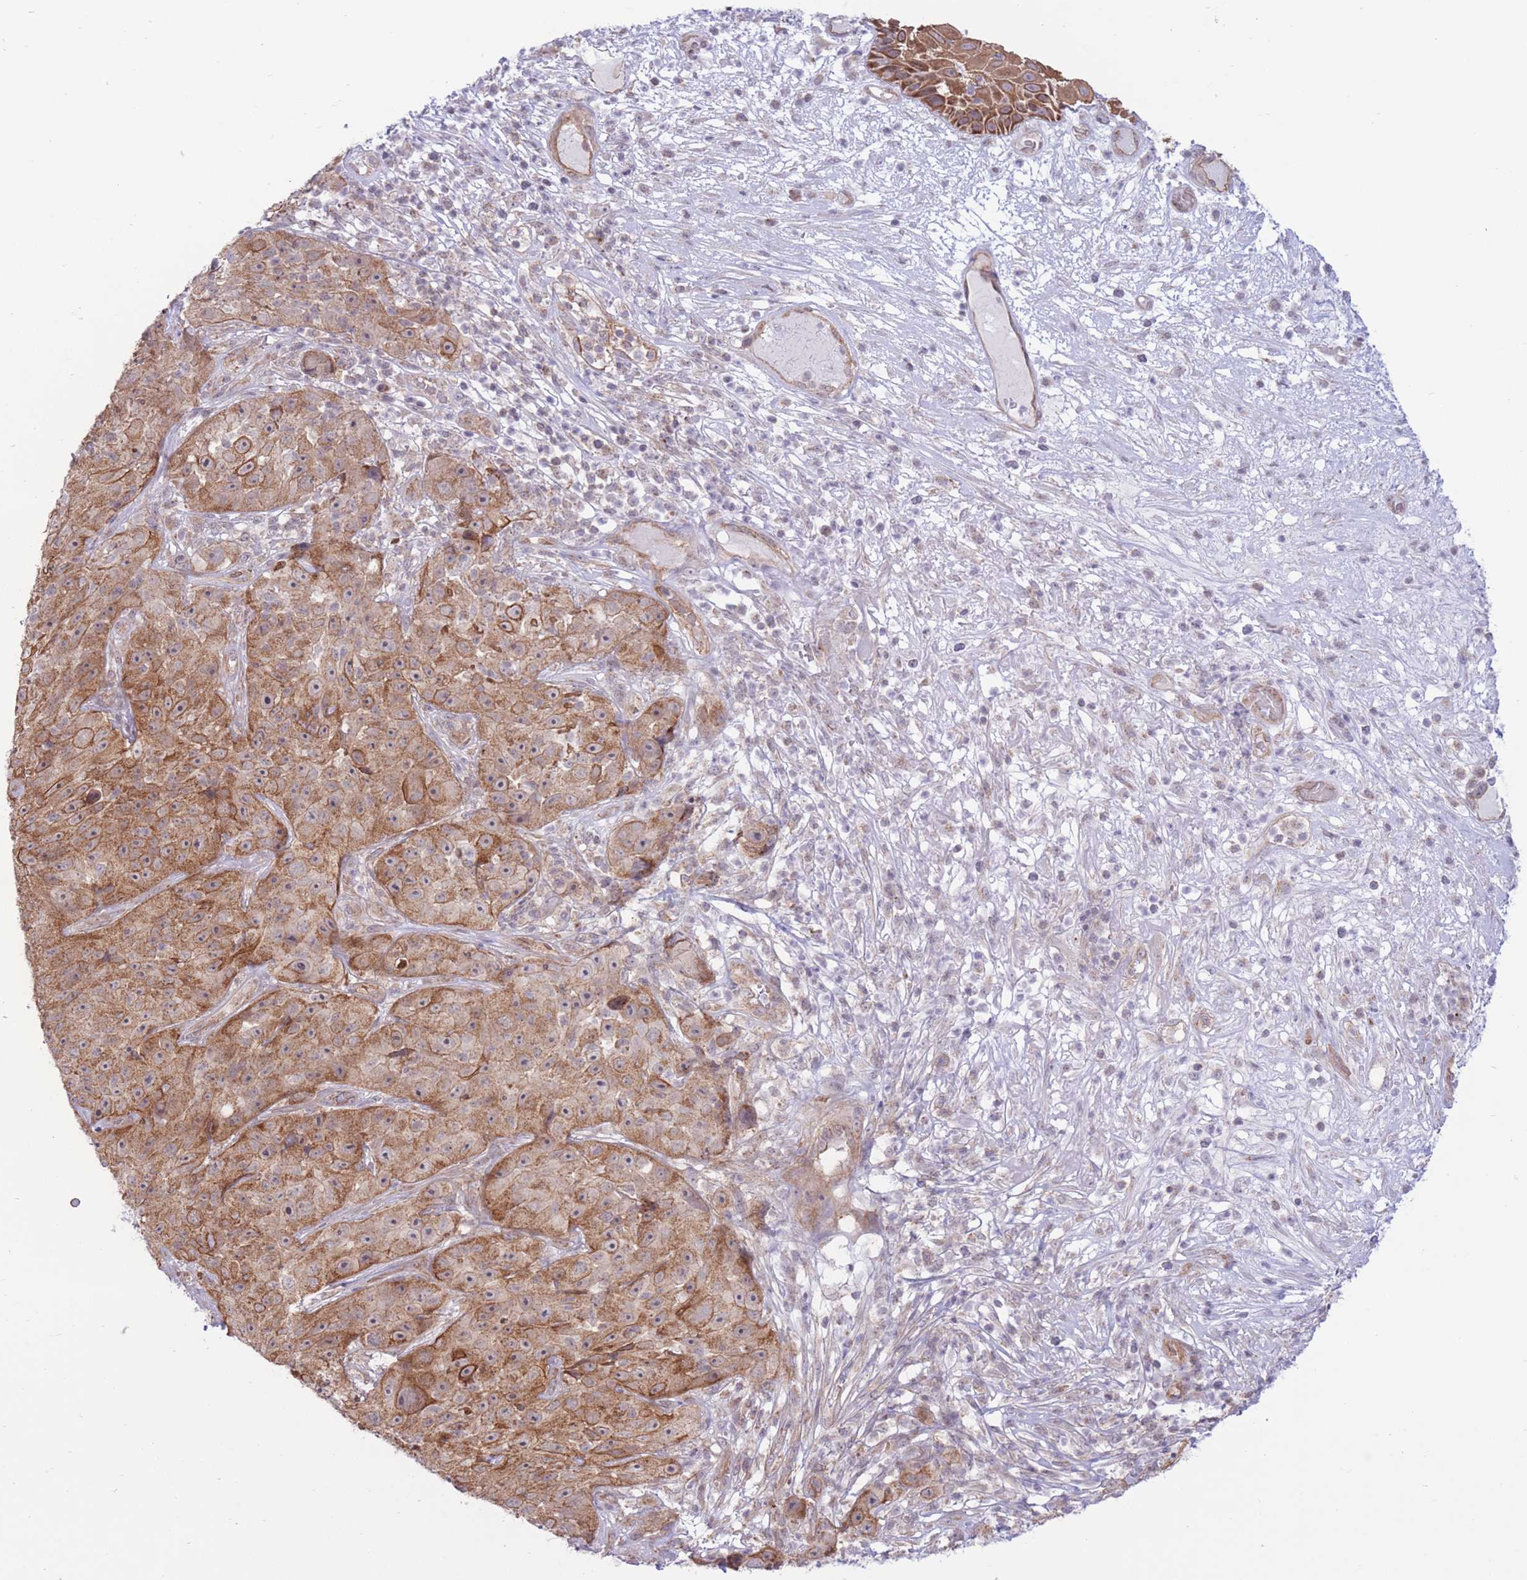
{"staining": {"intensity": "moderate", "quantity": ">75%", "location": "cytoplasmic/membranous"}, "tissue": "skin cancer", "cell_type": "Tumor cells", "image_type": "cancer", "snomed": [{"axis": "morphology", "description": "Squamous cell carcinoma, NOS"}, {"axis": "topography", "description": "Skin"}], "caption": "Tumor cells show medium levels of moderate cytoplasmic/membranous staining in about >75% of cells in human squamous cell carcinoma (skin).", "gene": "MRPS31", "patient": {"sex": "female", "age": 87}}